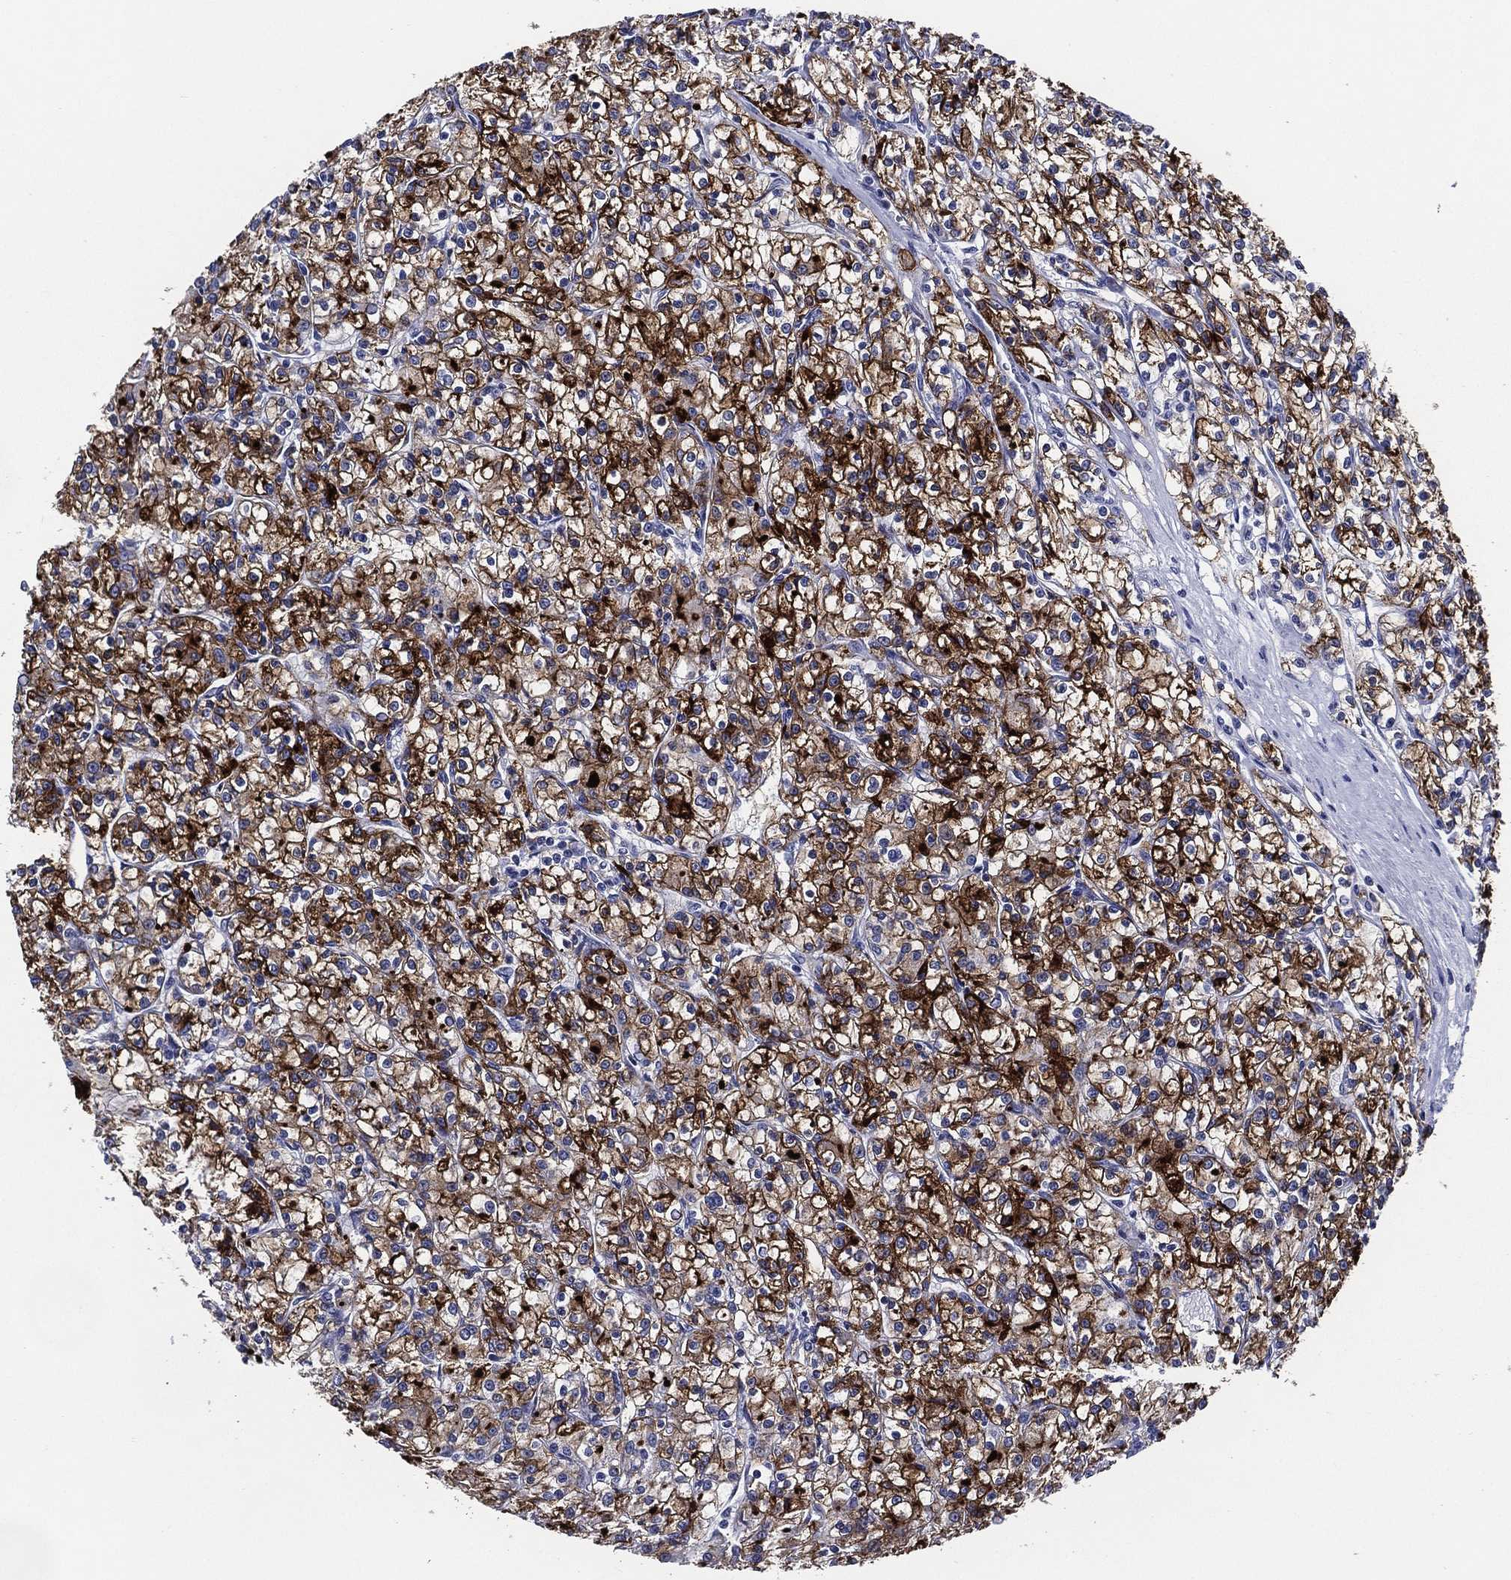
{"staining": {"intensity": "strong", "quantity": "25%-75%", "location": "cytoplasmic/membranous"}, "tissue": "renal cancer", "cell_type": "Tumor cells", "image_type": "cancer", "snomed": [{"axis": "morphology", "description": "Adenocarcinoma, NOS"}, {"axis": "topography", "description": "Kidney"}], "caption": "Brown immunohistochemical staining in renal cancer (adenocarcinoma) shows strong cytoplasmic/membranous positivity in about 25%-75% of tumor cells.", "gene": "ACE2", "patient": {"sex": "female", "age": 59}}